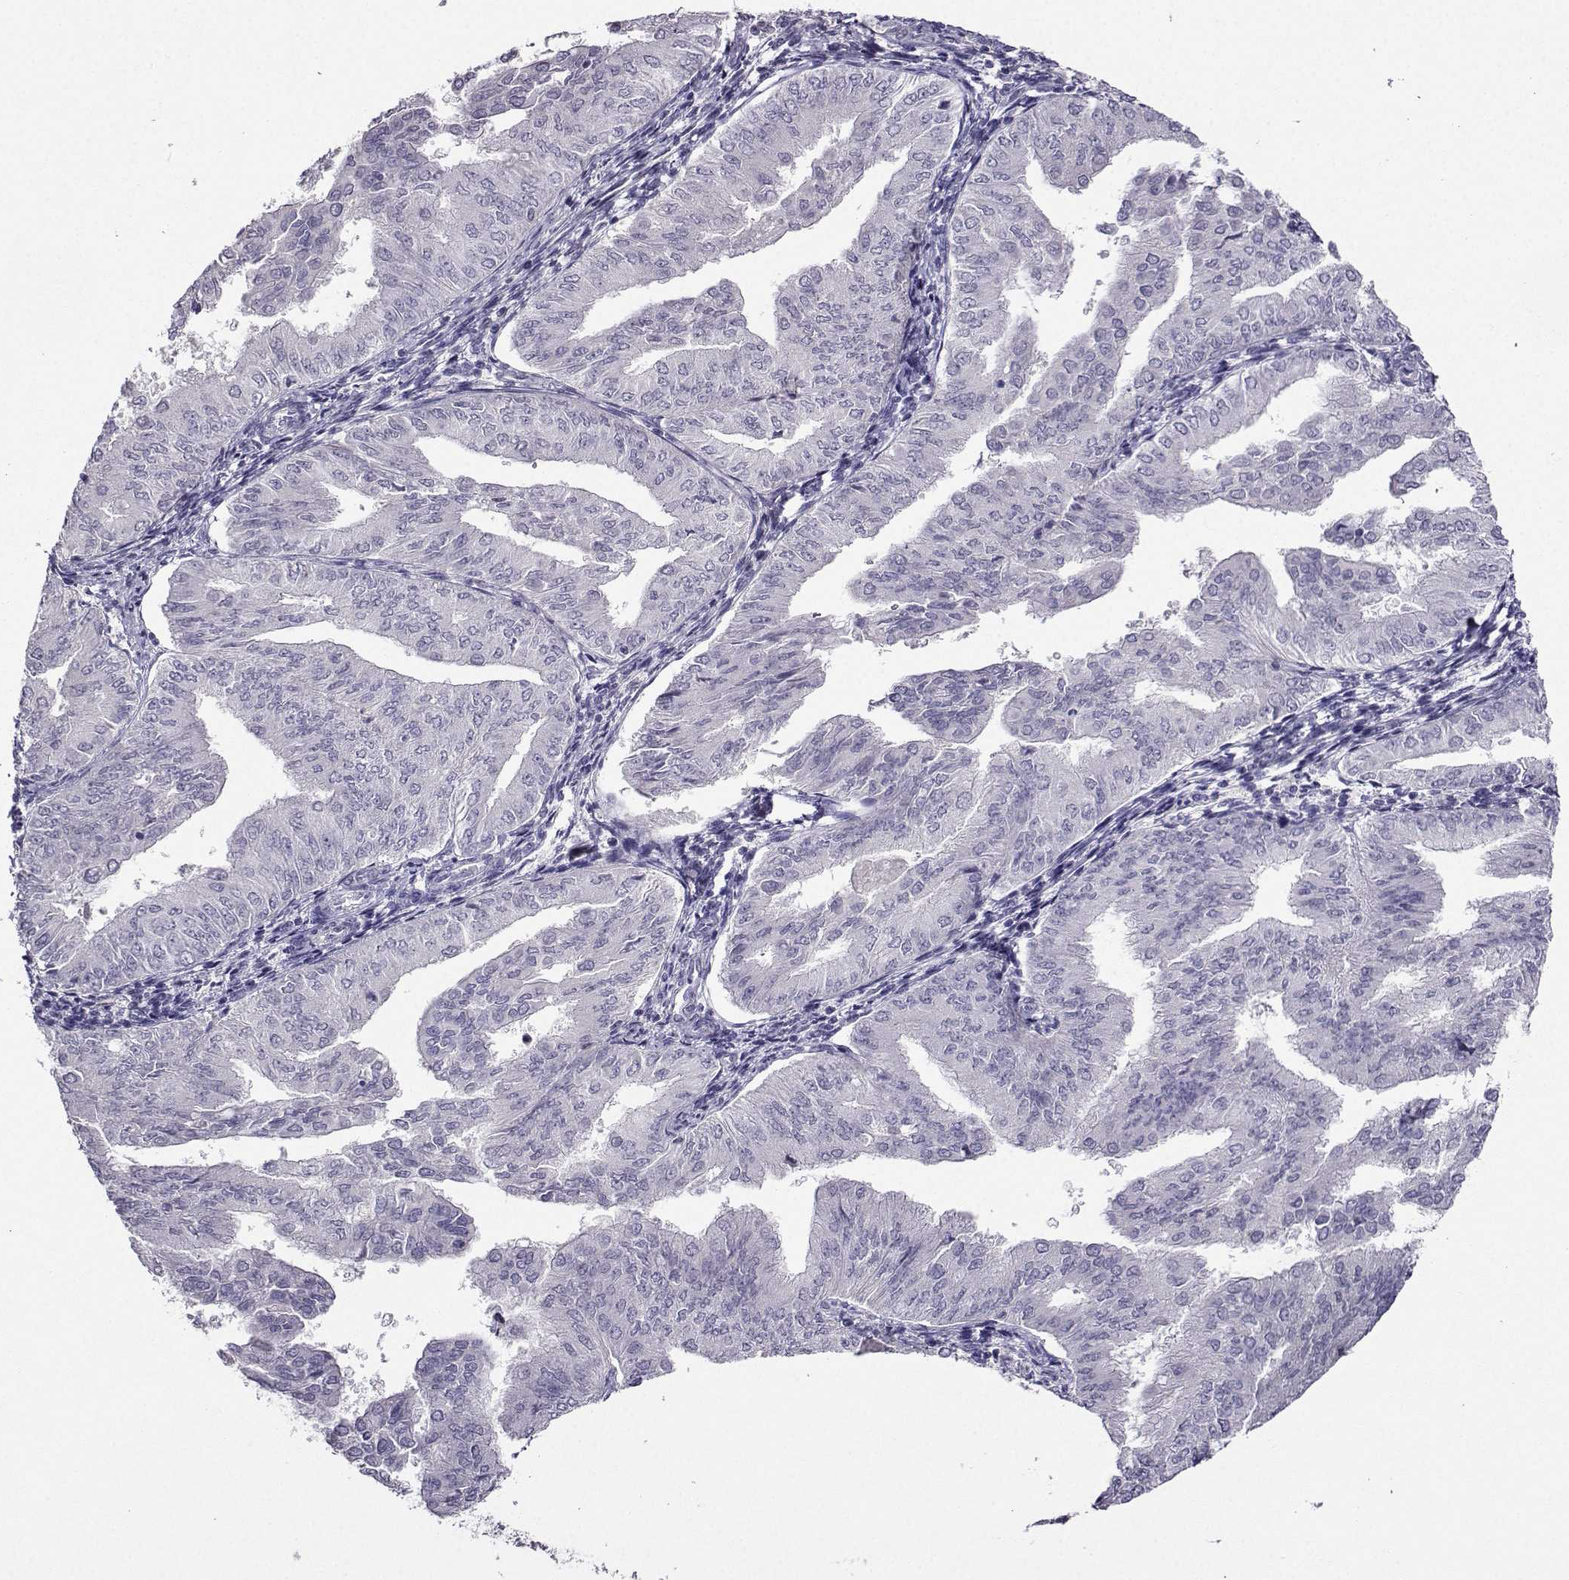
{"staining": {"intensity": "negative", "quantity": "none", "location": "none"}, "tissue": "endometrial cancer", "cell_type": "Tumor cells", "image_type": "cancer", "snomed": [{"axis": "morphology", "description": "Adenocarcinoma, NOS"}, {"axis": "topography", "description": "Endometrium"}], "caption": "Tumor cells are negative for brown protein staining in endometrial cancer.", "gene": "CRYBB1", "patient": {"sex": "female", "age": 53}}